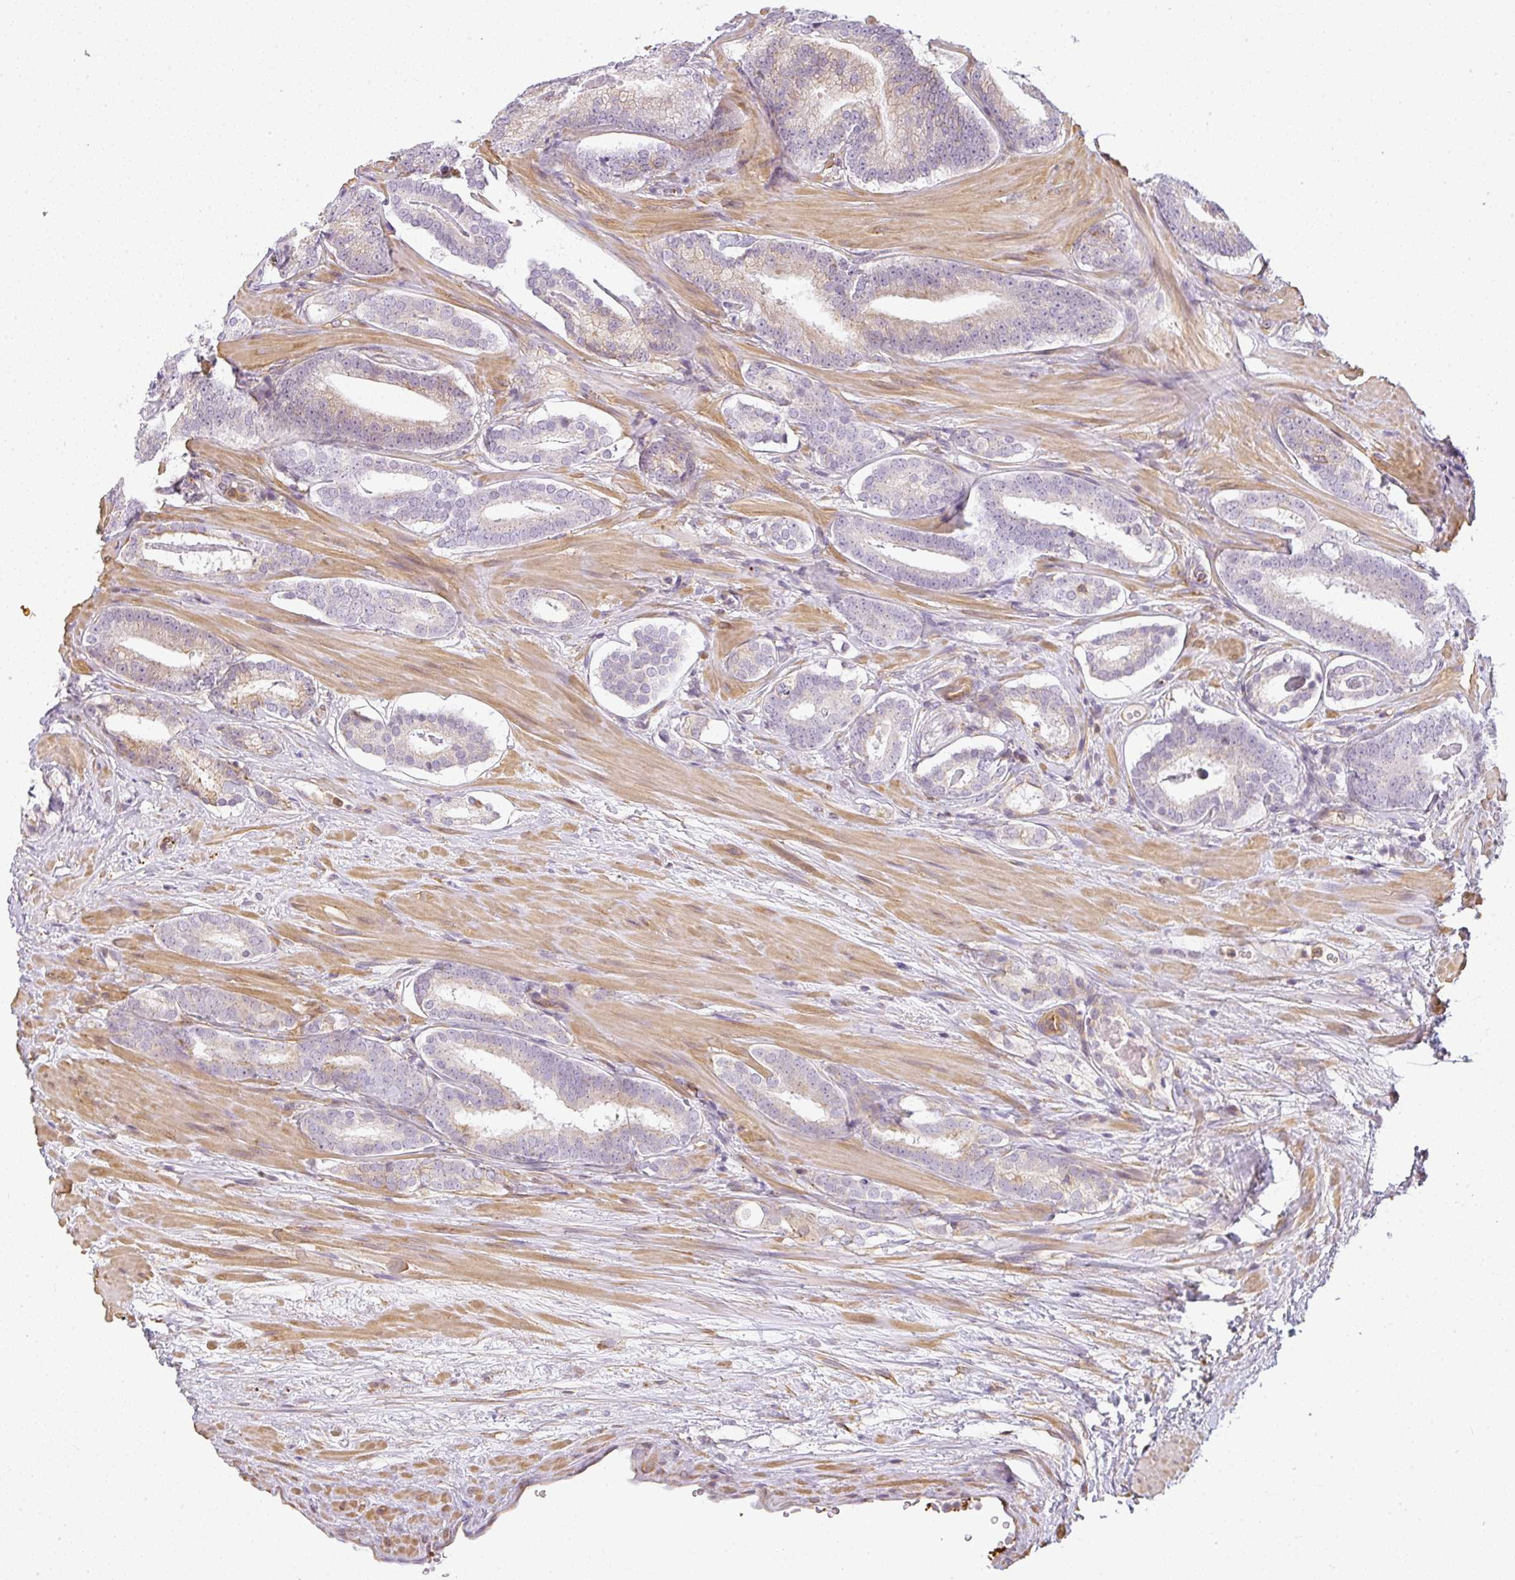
{"staining": {"intensity": "weak", "quantity": "25%-75%", "location": "cytoplasmic/membranous"}, "tissue": "prostate cancer", "cell_type": "Tumor cells", "image_type": "cancer", "snomed": [{"axis": "morphology", "description": "Adenocarcinoma, High grade"}, {"axis": "topography", "description": "Prostate"}], "caption": "Immunohistochemical staining of prostate adenocarcinoma (high-grade) displays low levels of weak cytoplasmic/membranous positivity in about 25%-75% of tumor cells. (DAB IHC with brightfield microscopy, high magnification).", "gene": "SULF1", "patient": {"sex": "male", "age": 55}}